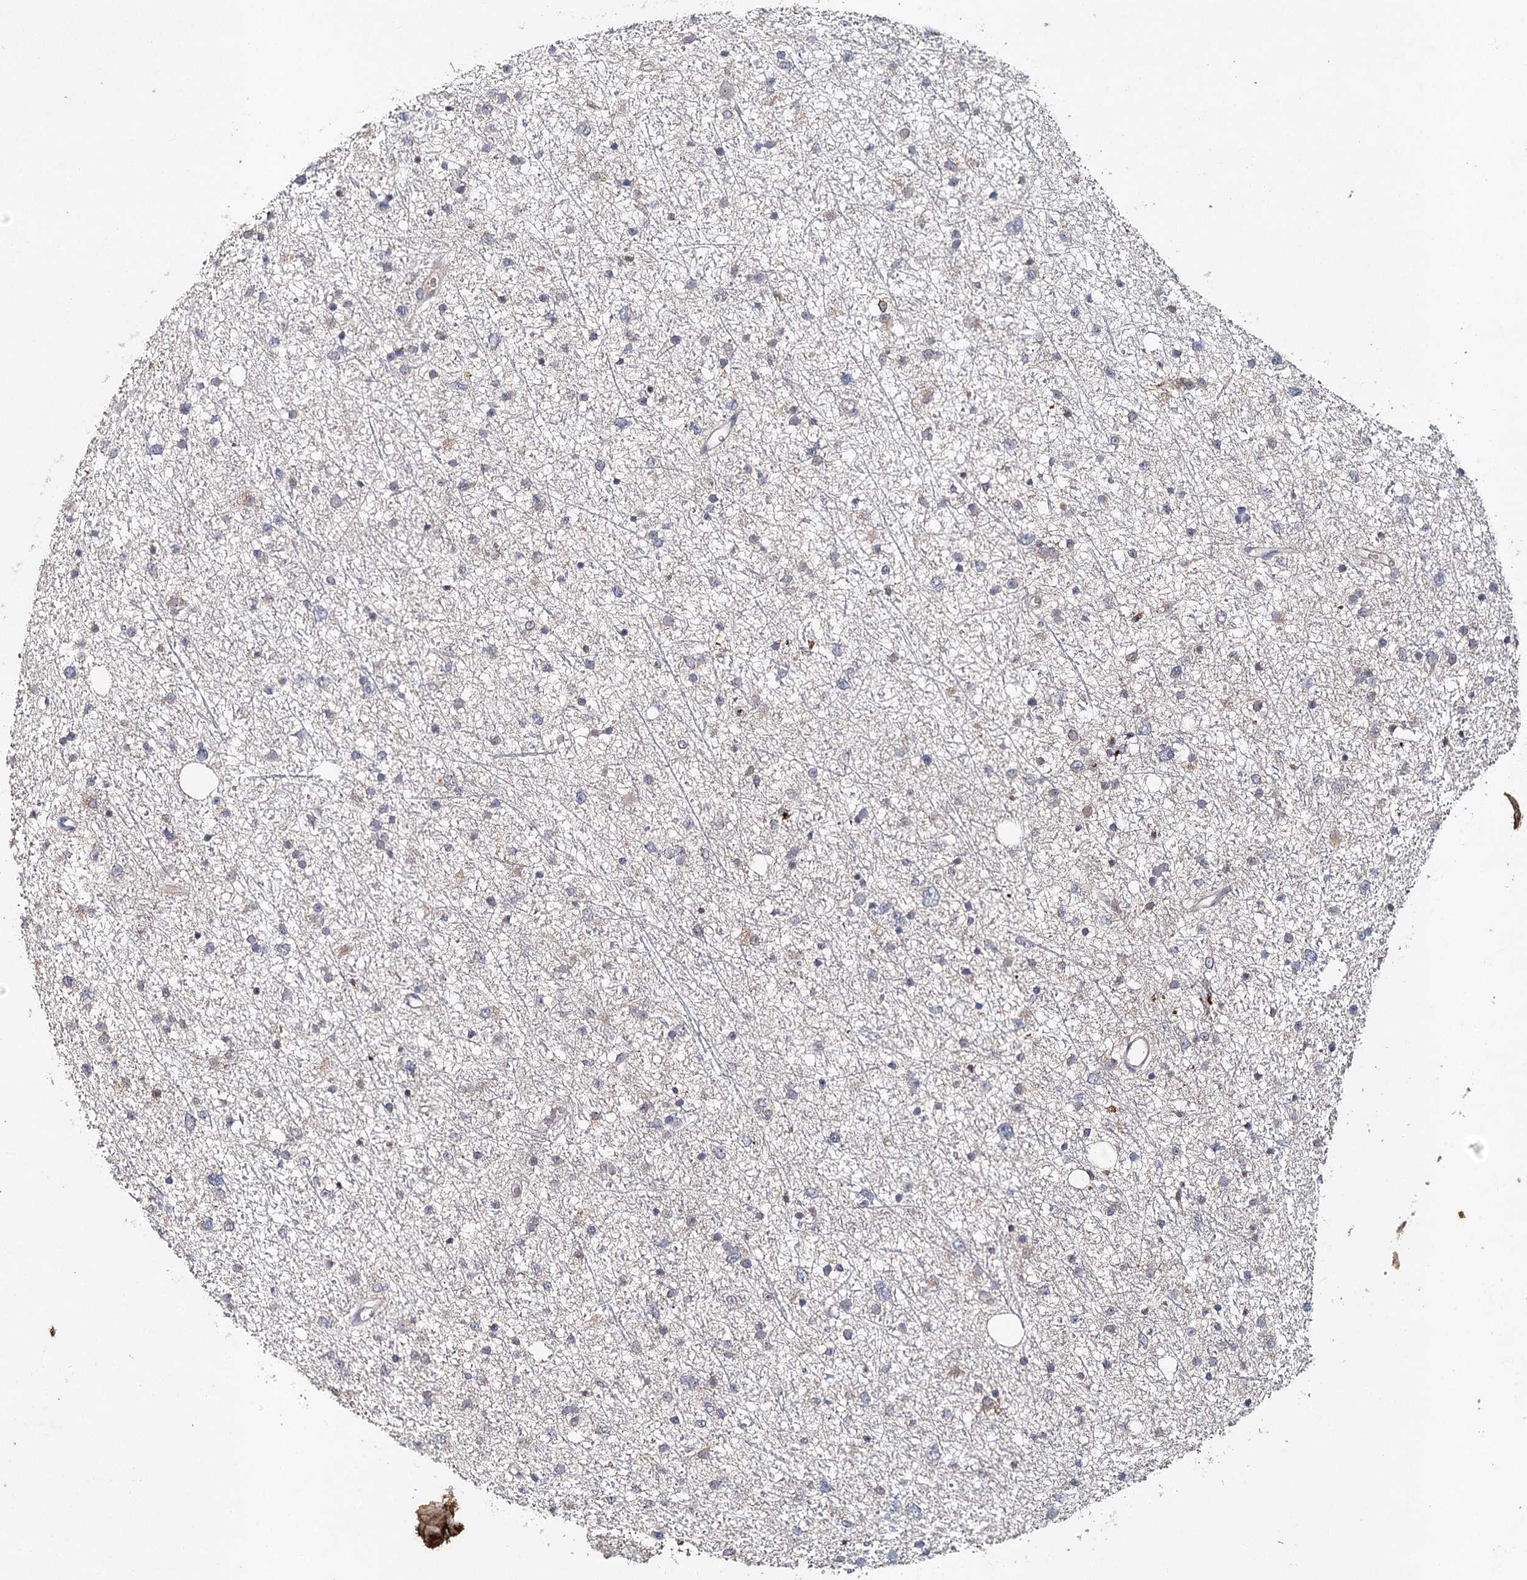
{"staining": {"intensity": "negative", "quantity": "none", "location": "none"}, "tissue": "glioma", "cell_type": "Tumor cells", "image_type": "cancer", "snomed": [{"axis": "morphology", "description": "Glioma, malignant, Low grade"}, {"axis": "topography", "description": "Cerebral cortex"}], "caption": "Immunohistochemical staining of glioma demonstrates no significant expression in tumor cells.", "gene": "SLC41A2", "patient": {"sex": "female", "age": 39}}